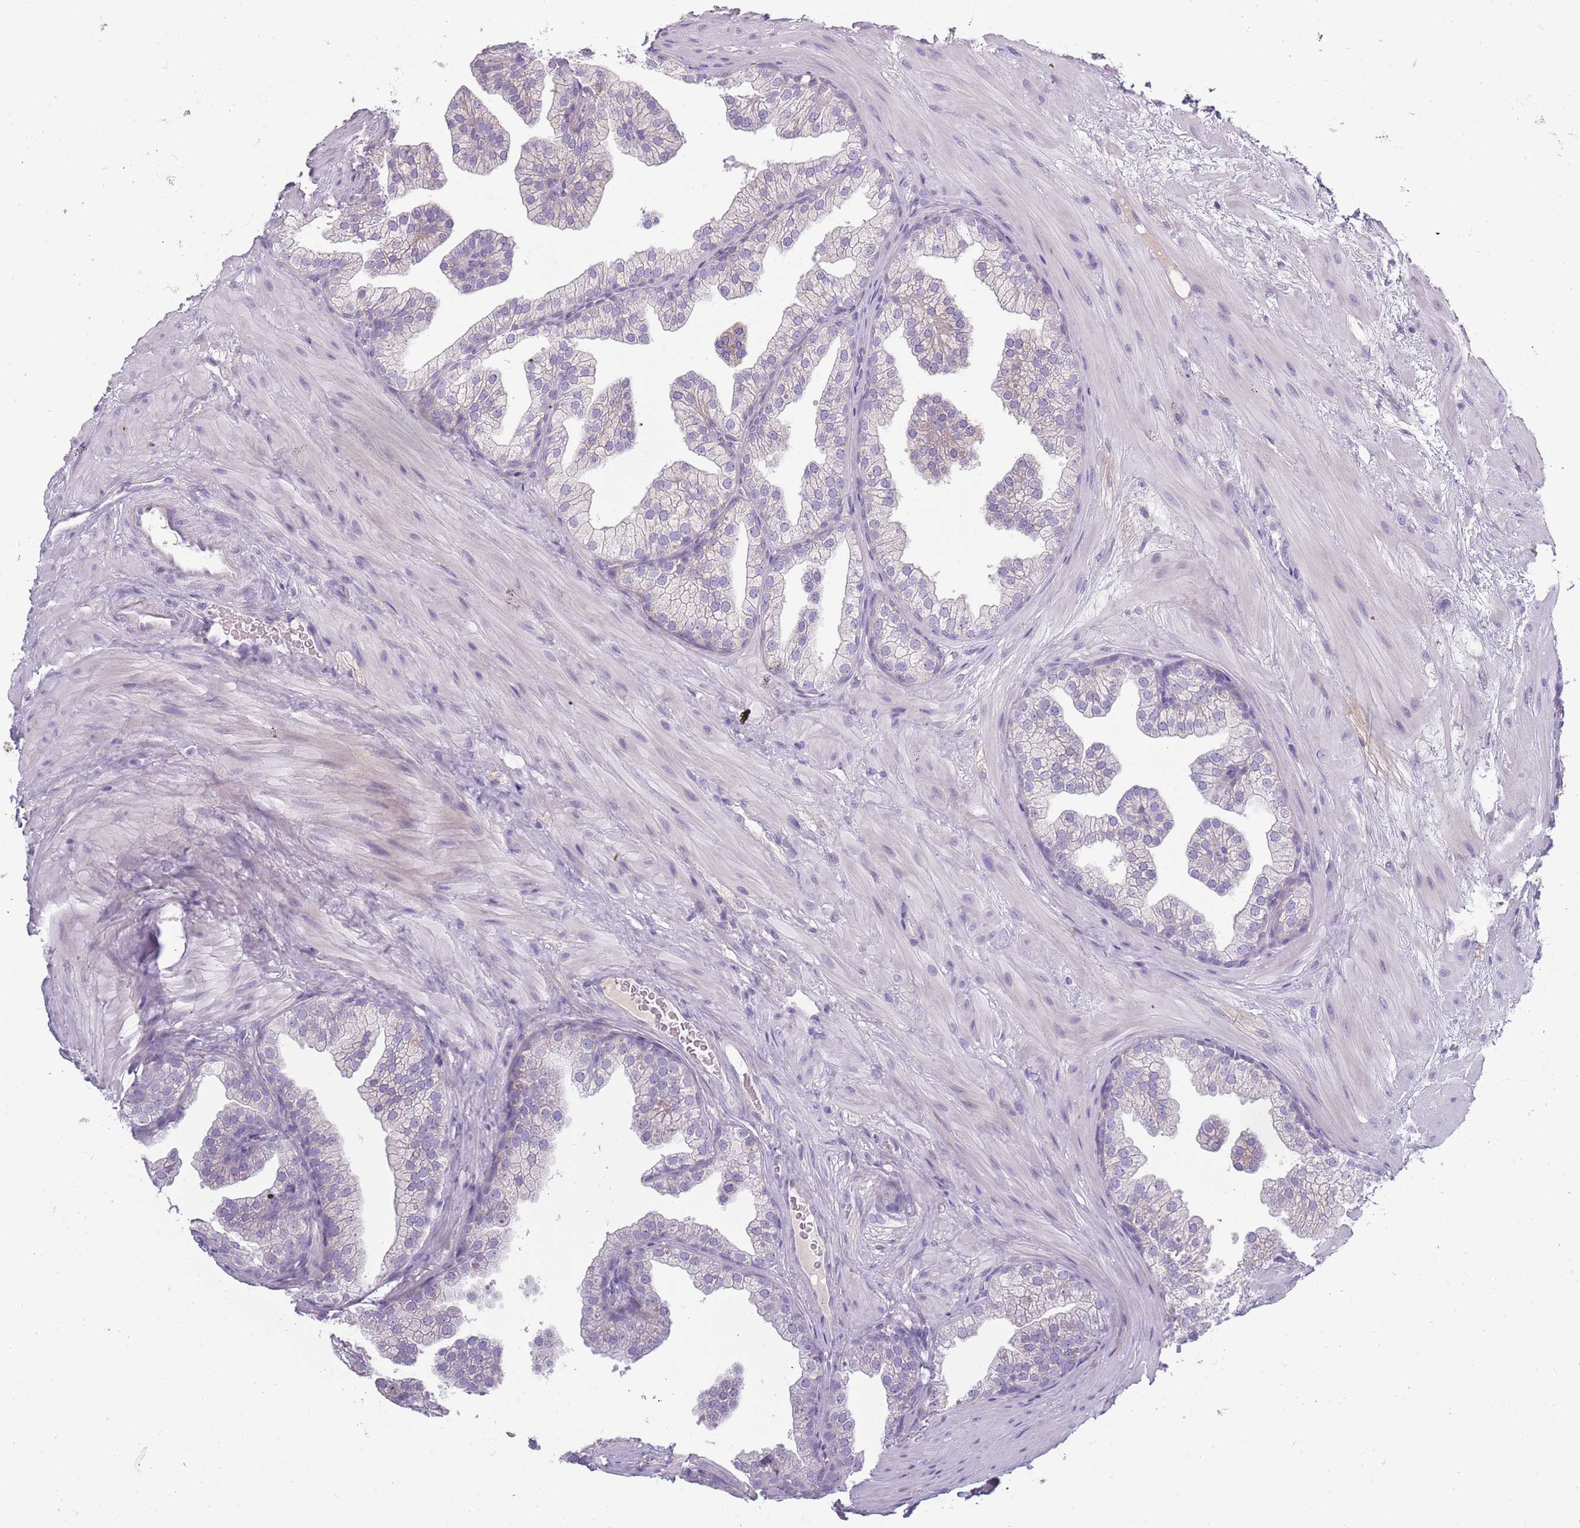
{"staining": {"intensity": "moderate", "quantity": "<25%", "location": "cytoplasmic/membranous"}, "tissue": "prostate", "cell_type": "Glandular cells", "image_type": "normal", "snomed": [{"axis": "morphology", "description": "Normal tissue, NOS"}, {"axis": "topography", "description": "Prostate"}], "caption": "High-magnification brightfield microscopy of benign prostate stained with DAB (3,3'-diaminobenzidine) (brown) and counterstained with hematoxylin (blue). glandular cells exhibit moderate cytoplasmic/membranous positivity is appreciated in approximately<25% of cells. The protein is stained brown, and the nuclei are stained in blue (DAB IHC with brightfield microscopy, high magnification).", "gene": "TNFRSF6B", "patient": {"sex": "male", "age": 37}}